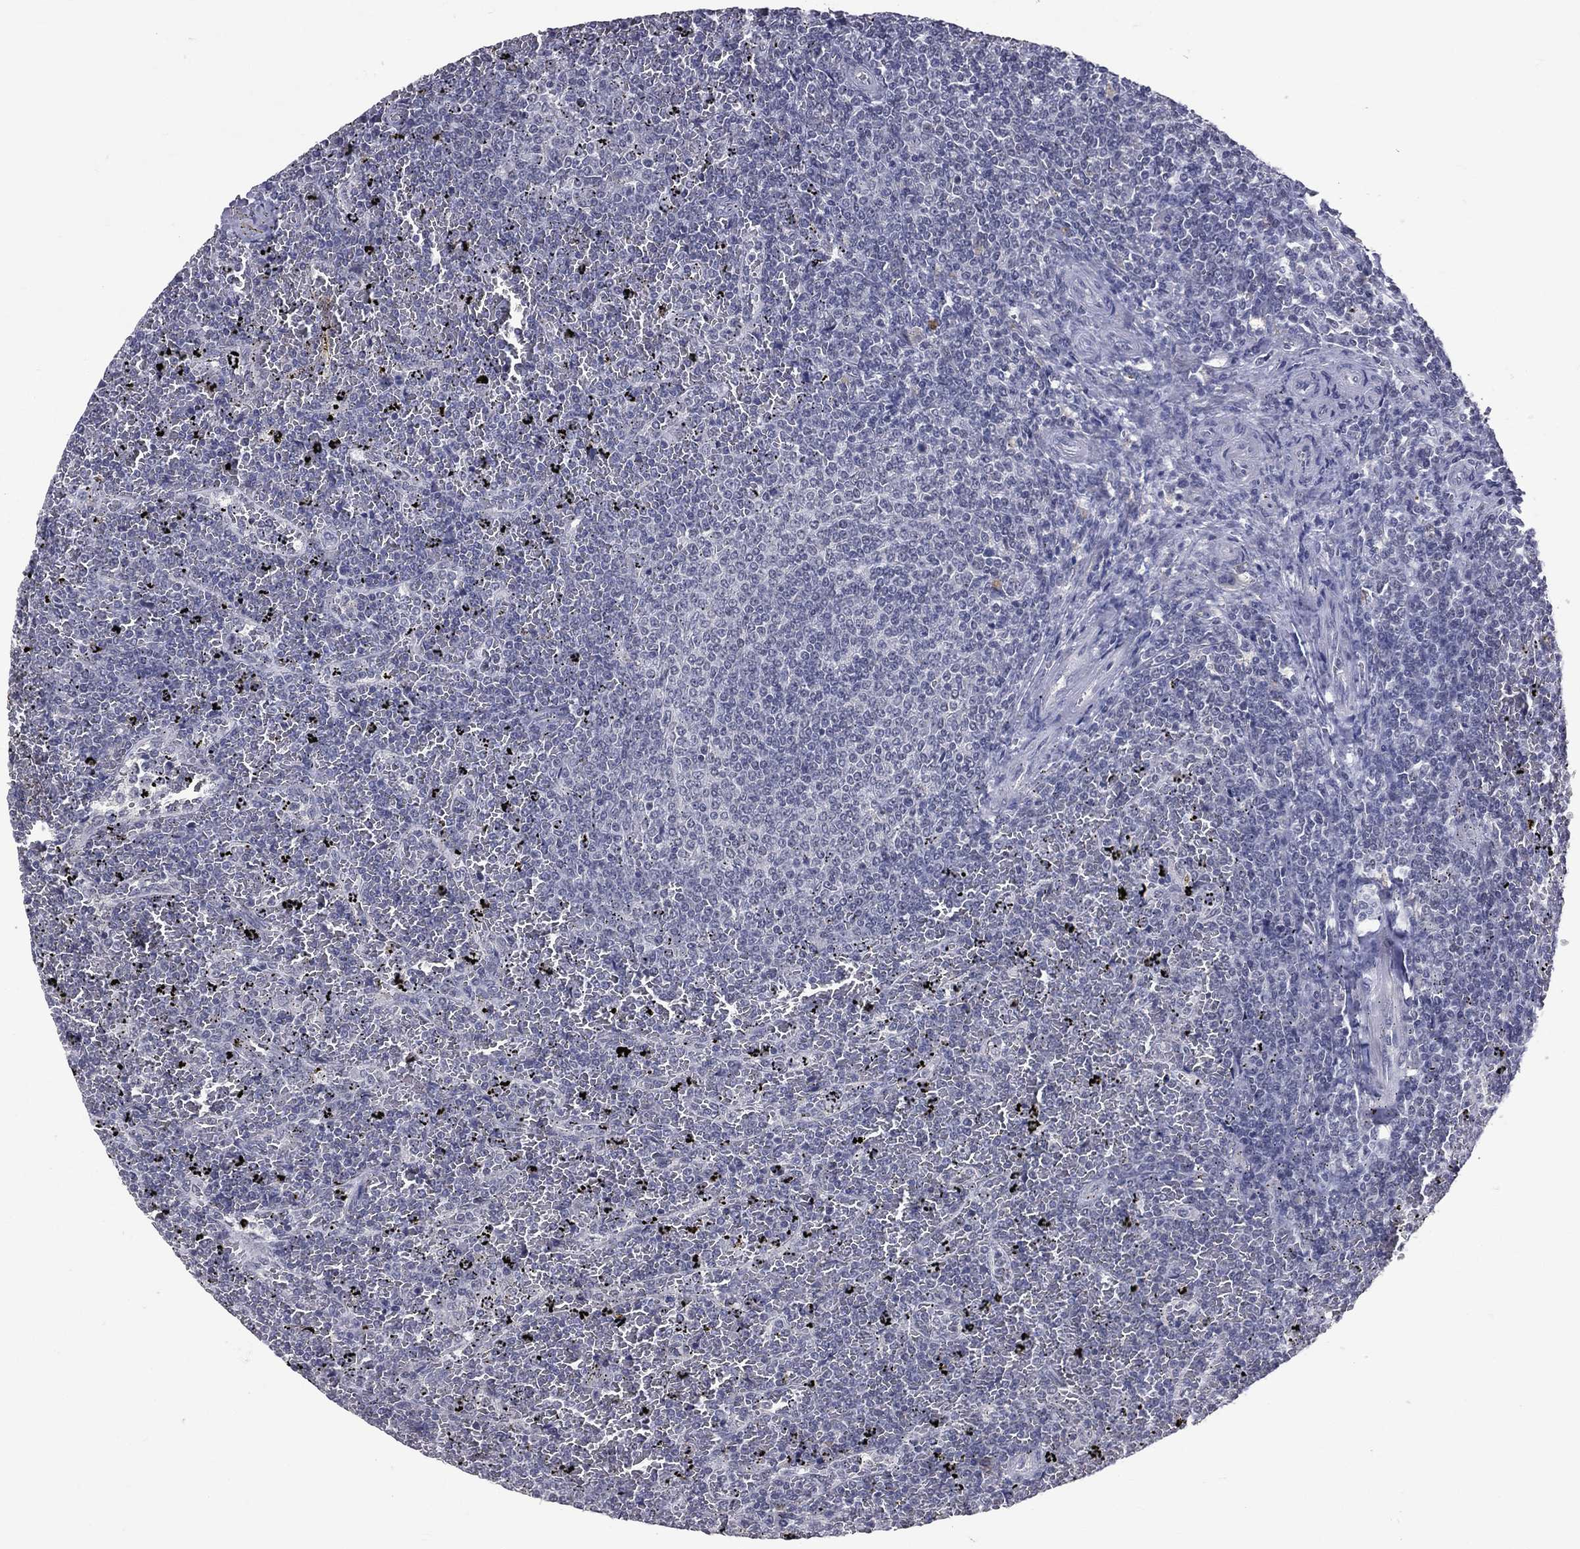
{"staining": {"intensity": "negative", "quantity": "none", "location": "none"}, "tissue": "lymphoma", "cell_type": "Tumor cells", "image_type": "cancer", "snomed": [{"axis": "morphology", "description": "Malignant lymphoma, non-Hodgkin's type, Low grade"}, {"axis": "topography", "description": "Spleen"}], "caption": "Human lymphoma stained for a protein using IHC exhibits no positivity in tumor cells.", "gene": "DSG4", "patient": {"sex": "female", "age": 77}}